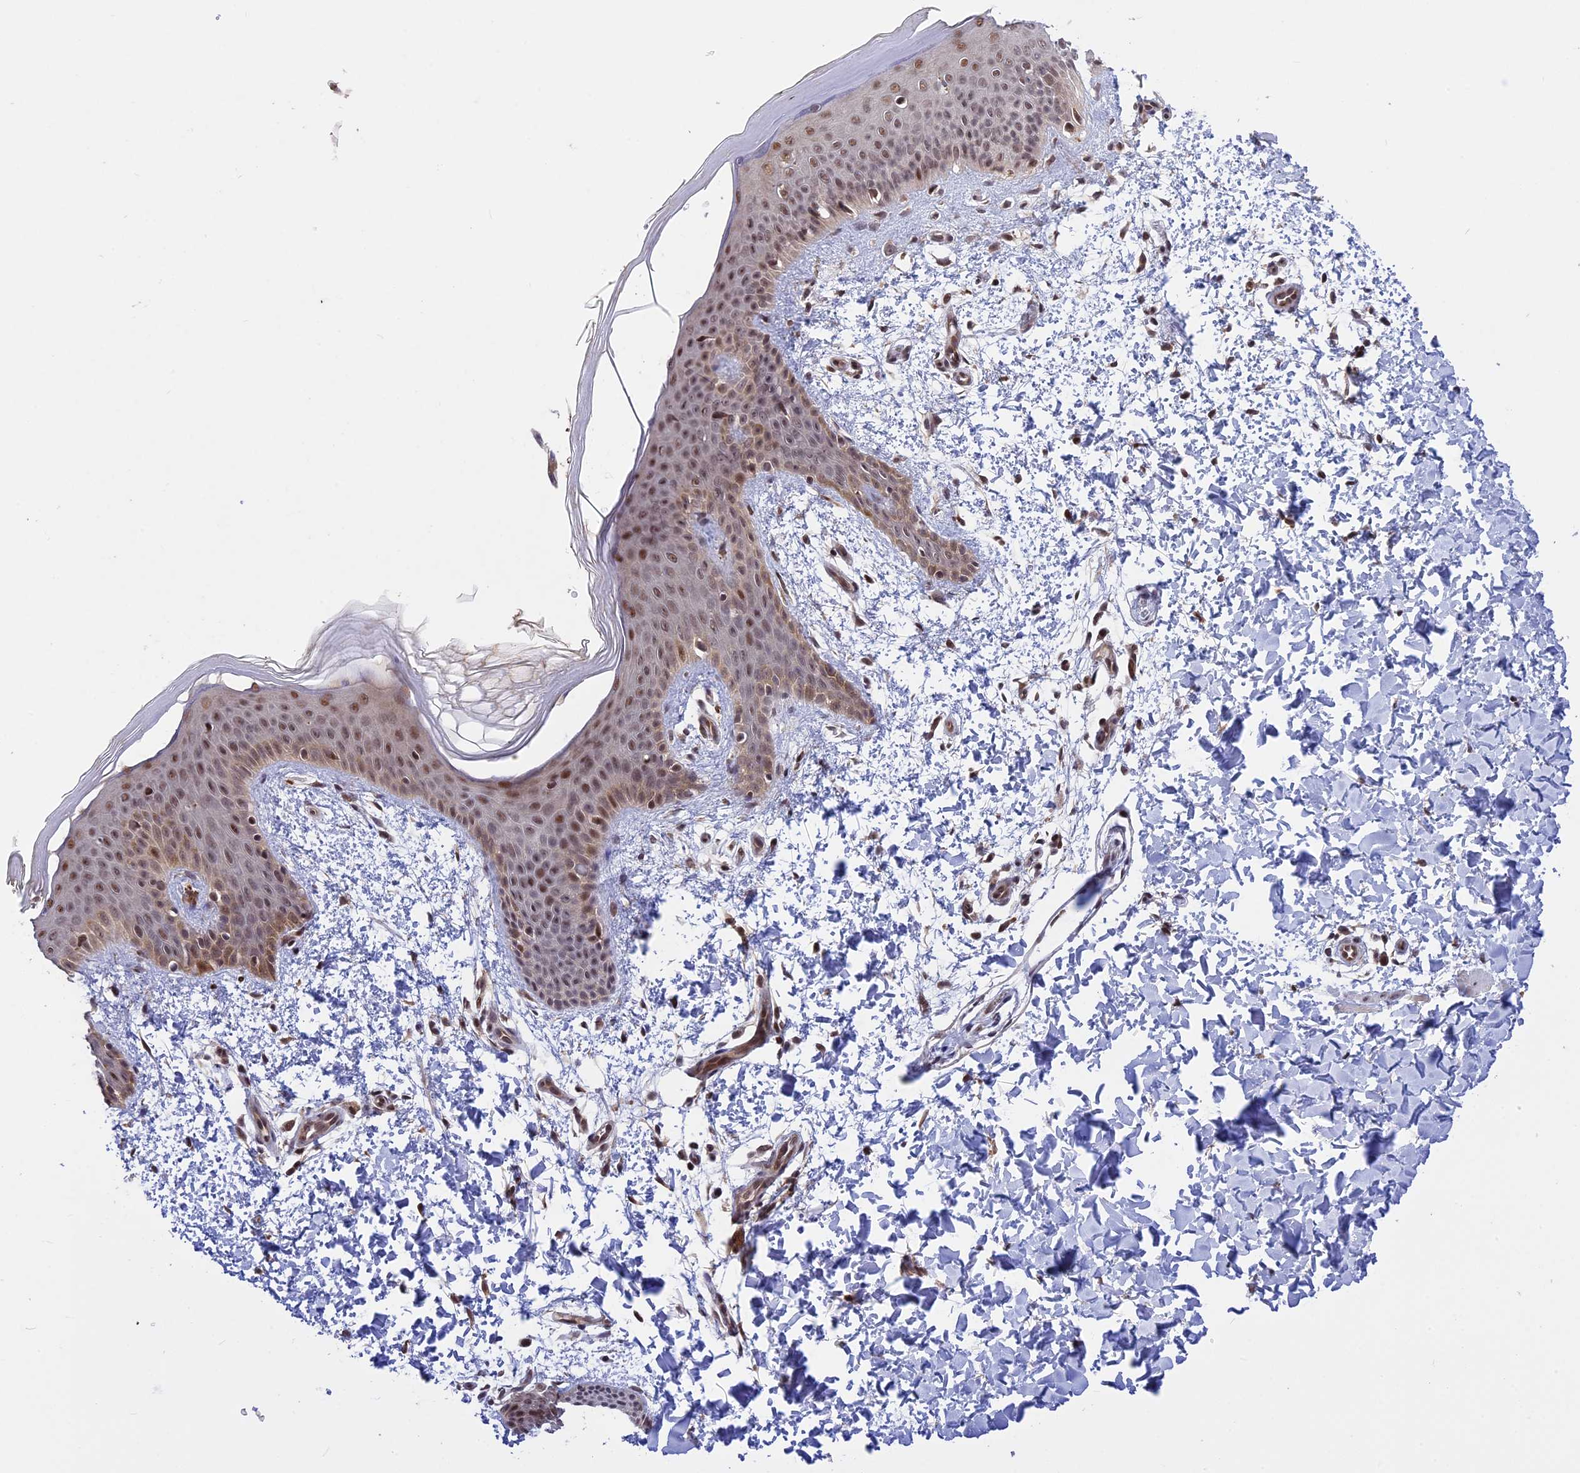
{"staining": {"intensity": "moderate", "quantity": ">75%", "location": "nuclear"}, "tissue": "skin", "cell_type": "Fibroblasts", "image_type": "normal", "snomed": [{"axis": "morphology", "description": "Normal tissue, NOS"}, {"axis": "topography", "description": "Skin"}], "caption": "Immunohistochemistry (IHC) of unremarkable skin displays medium levels of moderate nuclear positivity in about >75% of fibroblasts.", "gene": "POLR2C", "patient": {"sex": "male", "age": 36}}